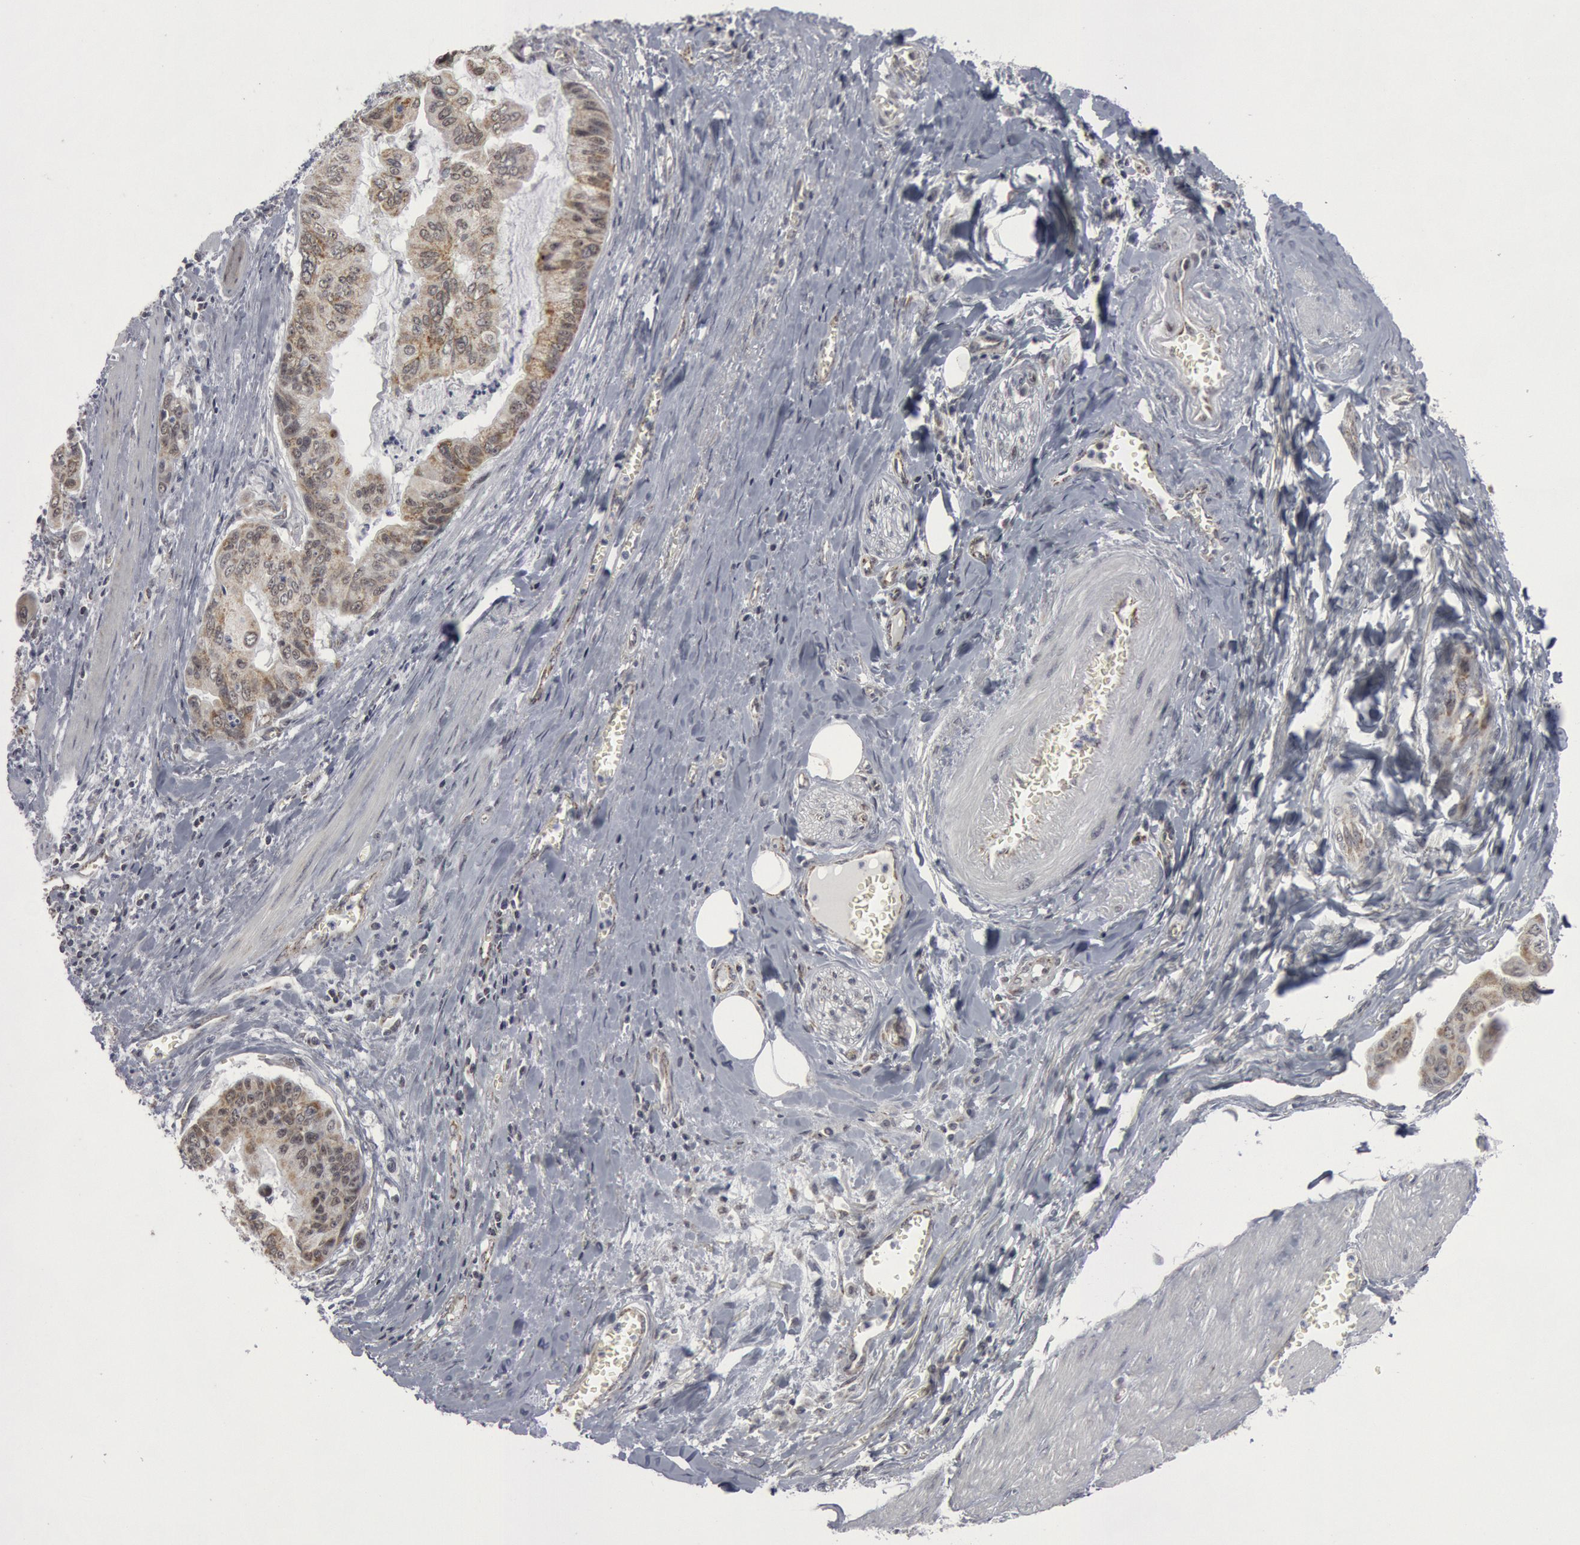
{"staining": {"intensity": "weak", "quantity": "<25%", "location": "cytoplasmic/membranous"}, "tissue": "stomach cancer", "cell_type": "Tumor cells", "image_type": "cancer", "snomed": [{"axis": "morphology", "description": "Adenocarcinoma, NOS"}, {"axis": "topography", "description": "Stomach, upper"}], "caption": "Immunohistochemical staining of stomach adenocarcinoma exhibits no significant positivity in tumor cells. (IHC, brightfield microscopy, high magnification).", "gene": "CASP9", "patient": {"sex": "male", "age": 80}}